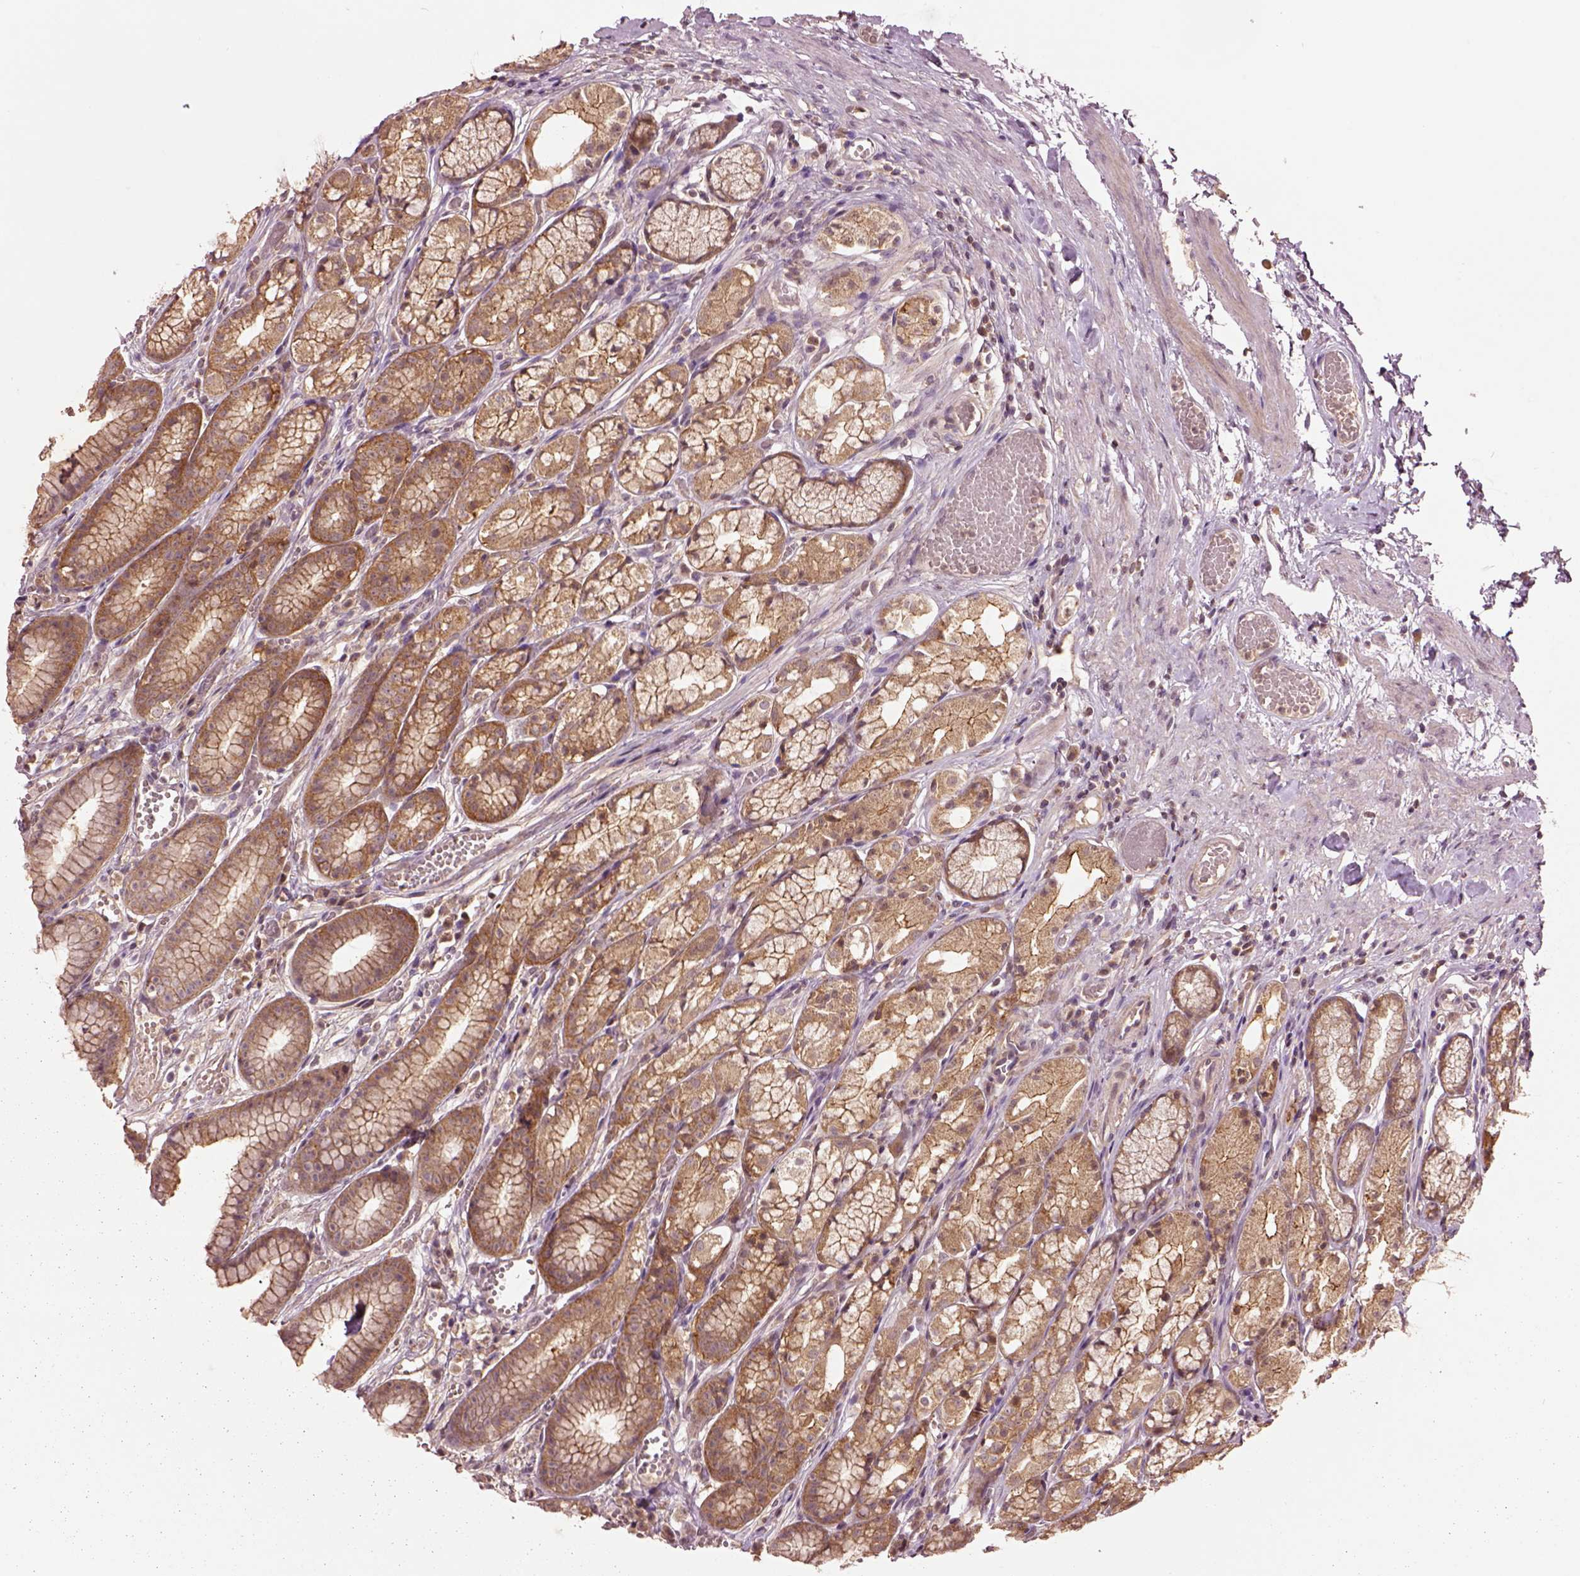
{"staining": {"intensity": "moderate", "quantity": ">75%", "location": "cytoplasmic/membranous"}, "tissue": "stomach", "cell_type": "Glandular cells", "image_type": "normal", "snomed": [{"axis": "morphology", "description": "Normal tissue, NOS"}, {"axis": "topography", "description": "Stomach"}], "caption": "Brown immunohistochemical staining in benign human stomach shows moderate cytoplasmic/membranous expression in about >75% of glandular cells.", "gene": "MTHFS", "patient": {"sex": "male", "age": 70}}